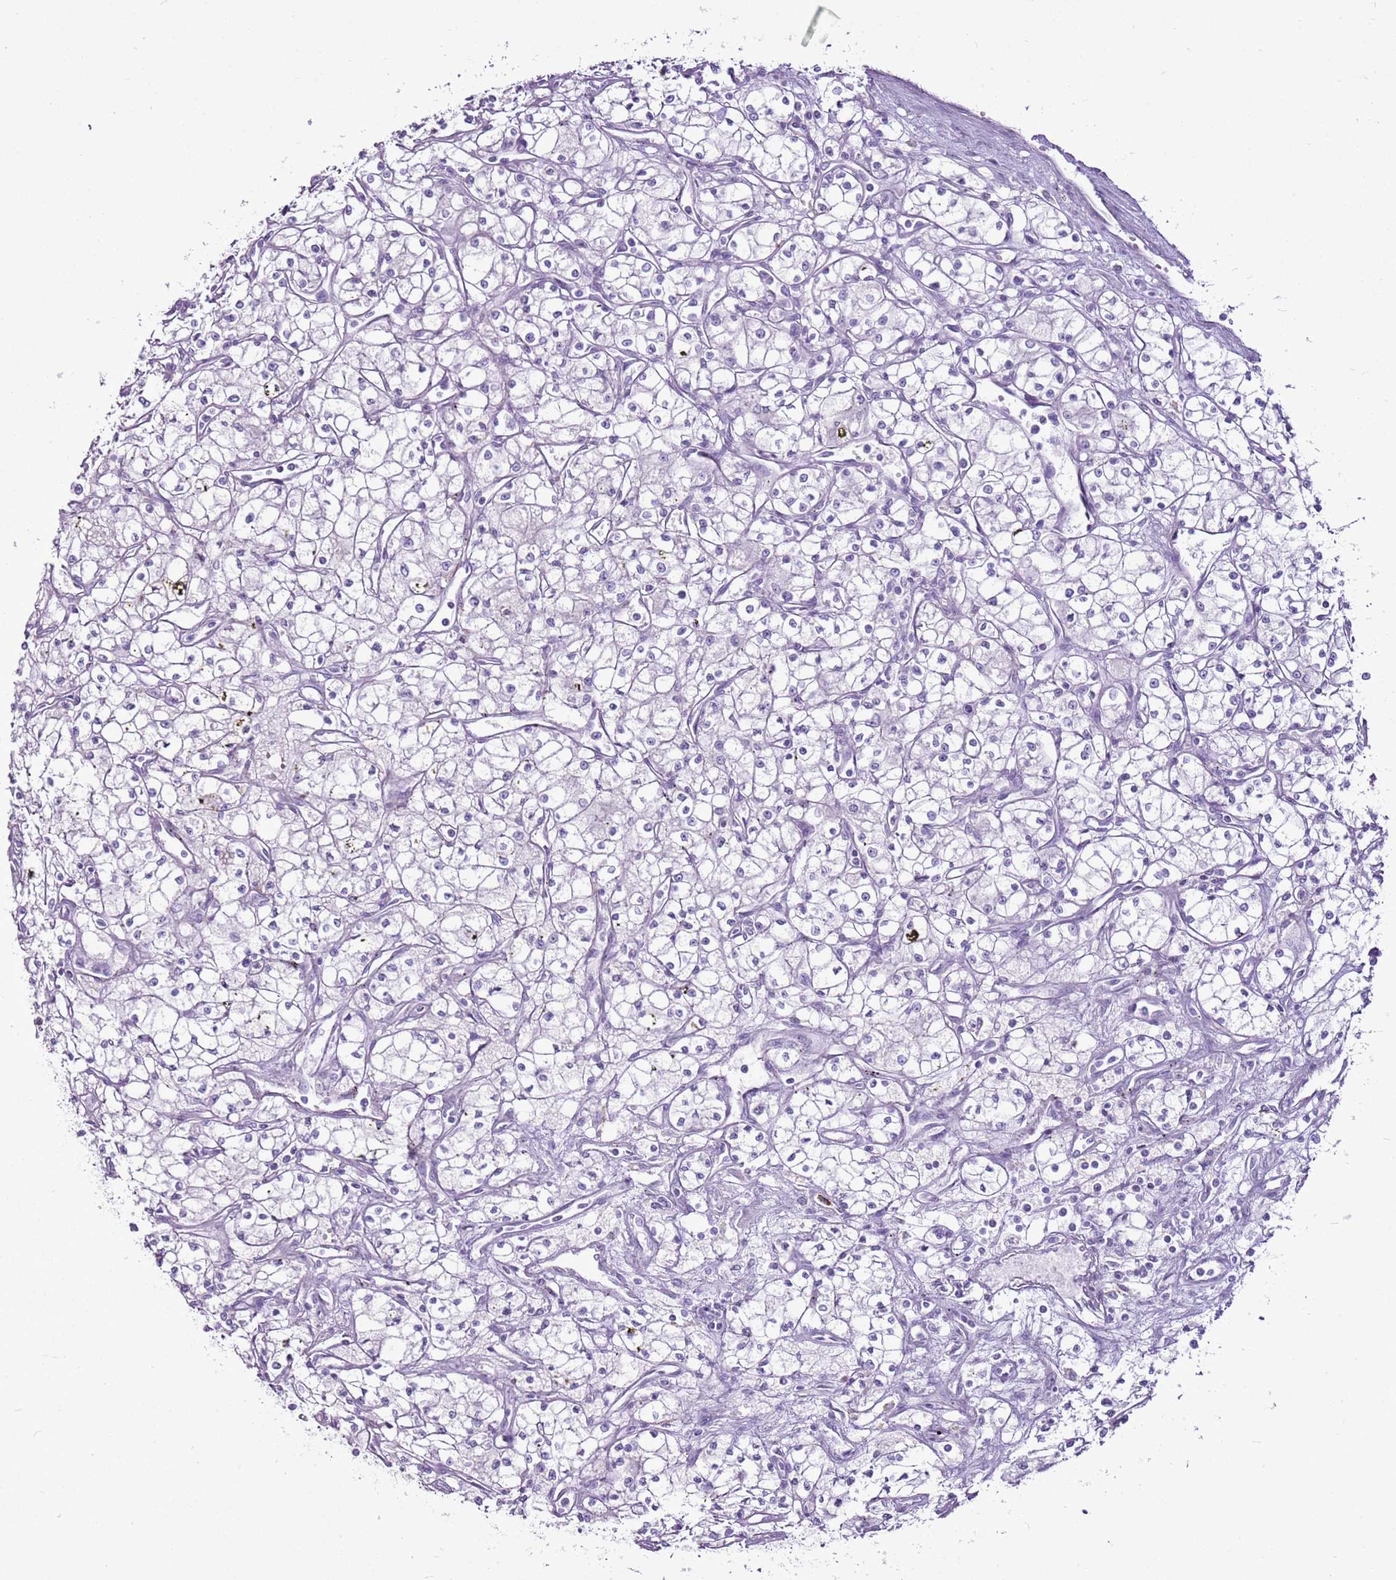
{"staining": {"intensity": "negative", "quantity": "none", "location": "none"}, "tissue": "renal cancer", "cell_type": "Tumor cells", "image_type": "cancer", "snomed": [{"axis": "morphology", "description": "Adenocarcinoma, NOS"}, {"axis": "topography", "description": "Kidney"}], "caption": "The IHC photomicrograph has no significant expression in tumor cells of renal cancer tissue.", "gene": "CNFN", "patient": {"sex": "male", "age": 59}}